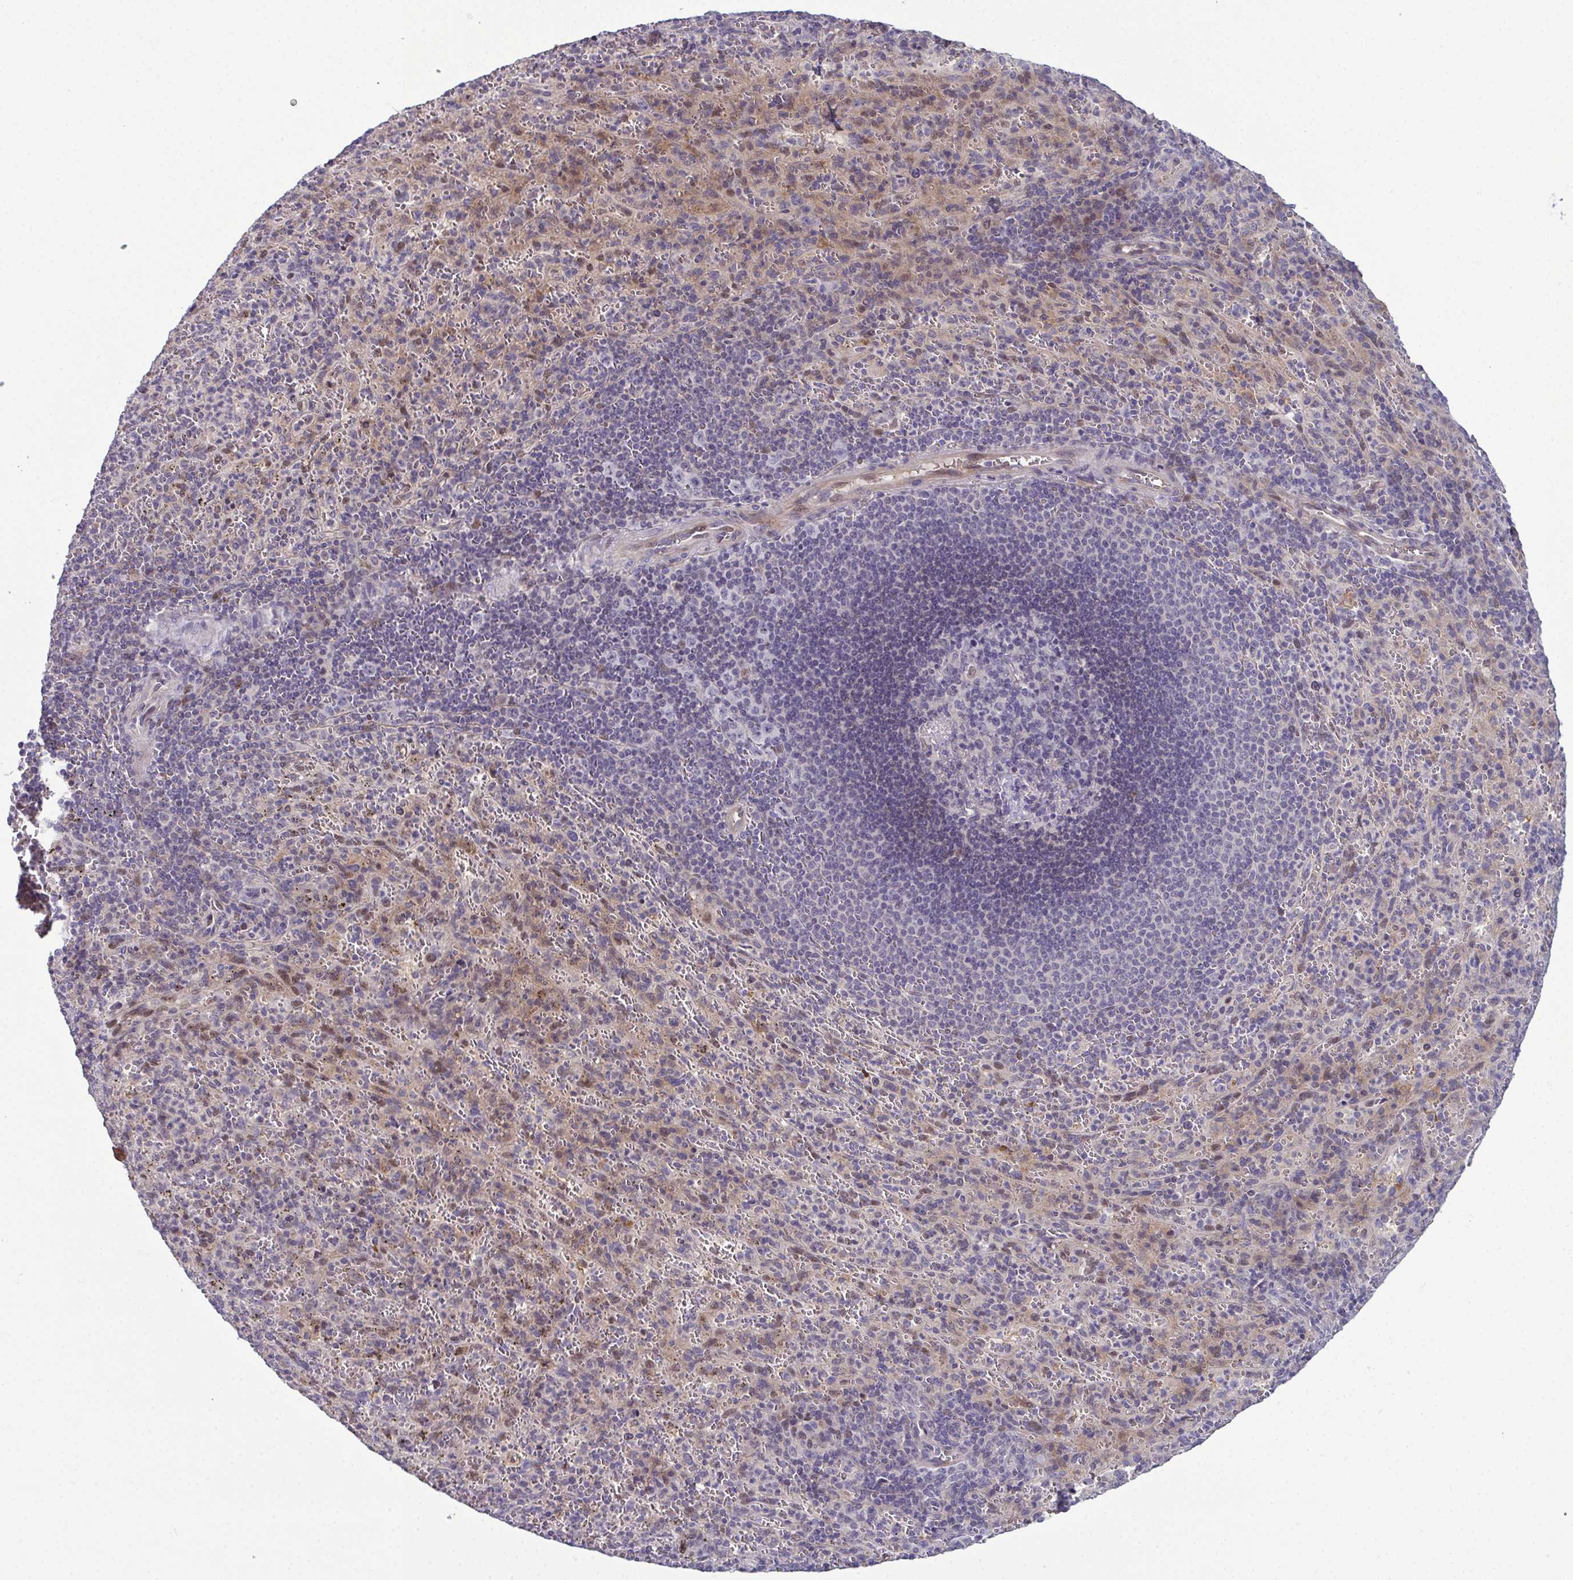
{"staining": {"intensity": "weak", "quantity": "<25%", "location": "cytoplasmic/membranous"}, "tissue": "spleen", "cell_type": "Cells in red pulp", "image_type": "normal", "snomed": [{"axis": "morphology", "description": "Normal tissue, NOS"}, {"axis": "topography", "description": "Spleen"}], "caption": "Immunohistochemistry photomicrograph of normal spleen: spleen stained with DAB demonstrates no significant protein positivity in cells in red pulp.", "gene": "ODF1", "patient": {"sex": "male", "age": 57}}